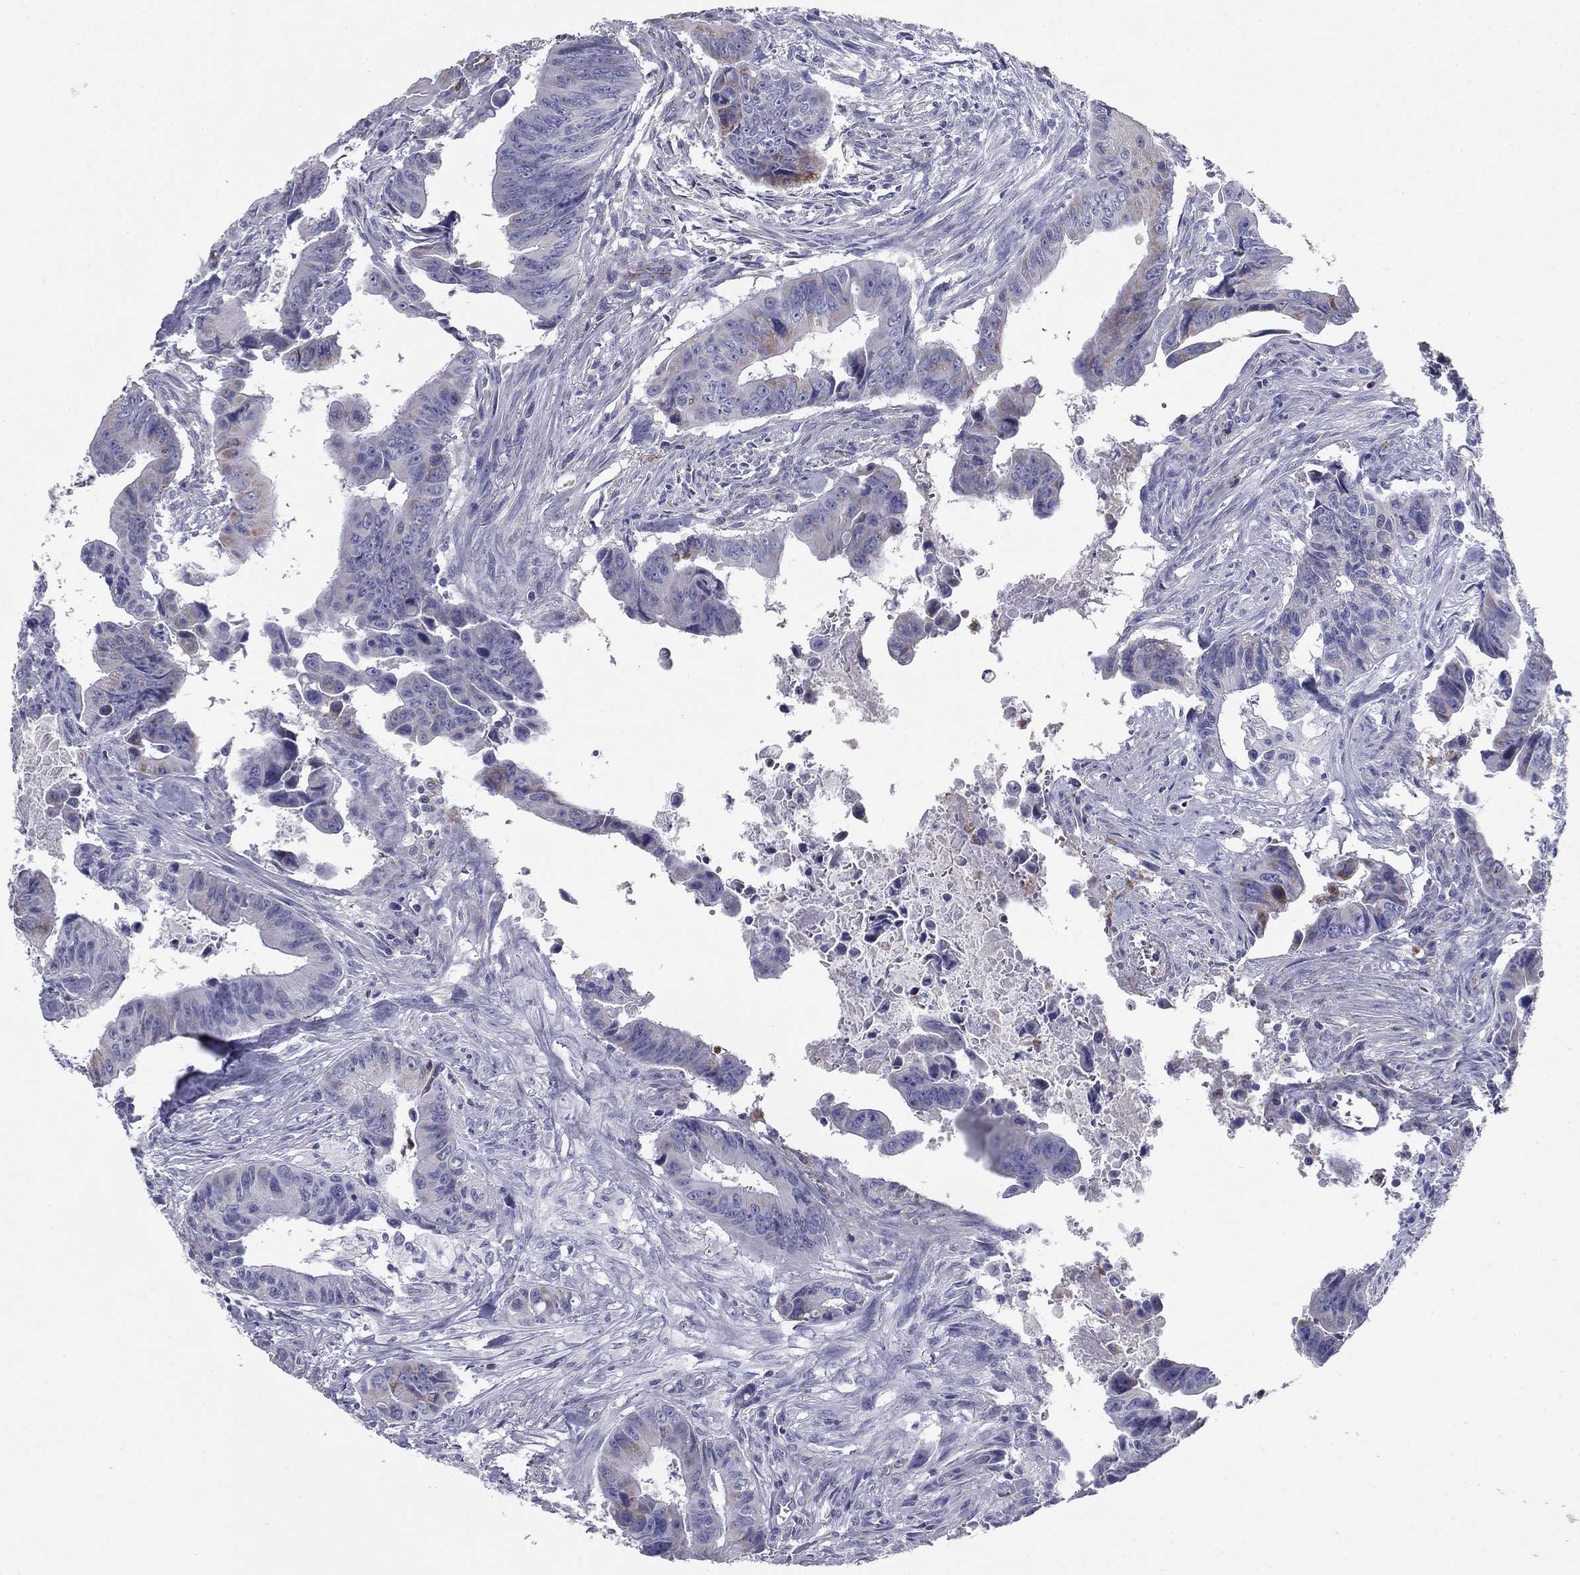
{"staining": {"intensity": "moderate", "quantity": "<25%", "location": "cytoplasmic/membranous"}, "tissue": "colorectal cancer", "cell_type": "Tumor cells", "image_type": "cancer", "snomed": [{"axis": "morphology", "description": "Adenocarcinoma, NOS"}, {"axis": "topography", "description": "Colon"}], "caption": "Human colorectal cancer stained with a brown dye reveals moderate cytoplasmic/membranous positive staining in about <25% of tumor cells.", "gene": "NDUFA4L2", "patient": {"sex": "female", "age": 87}}